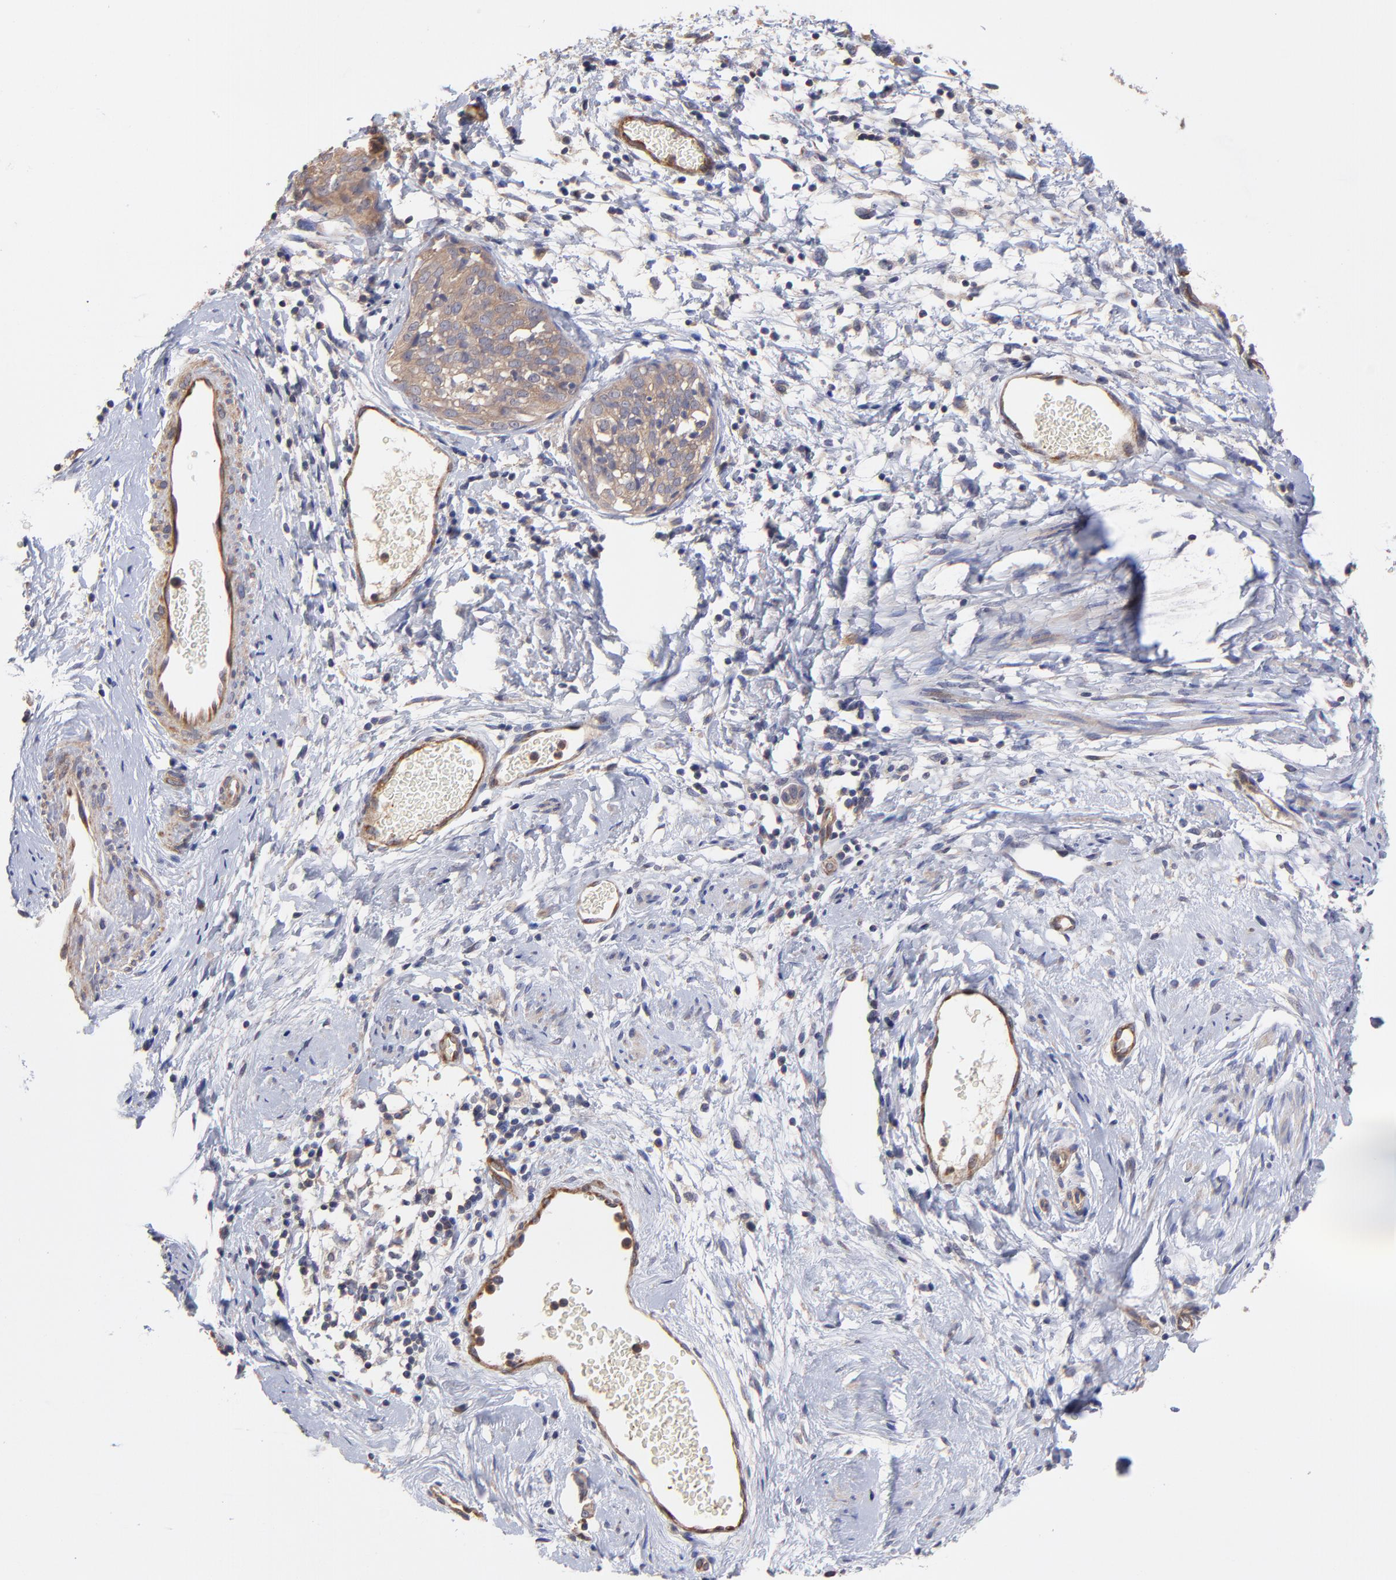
{"staining": {"intensity": "moderate", "quantity": ">75%", "location": "cytoplasmic/membranous"}, "tissue": "cervical cancer", "cell_type": "Tumor cells", "image_type": "cancer", "snomed": [{"axis": "morphology", "description": "Normal tissue, NOS"}, {"axis": "morphology", "description": "Squamous cell carcinoma, NOS"}, {"axis": "topography", "description": "Cervix"}], "caption": "A medium amount of moderate cytoplasmic/membranous positivity is present in approximately >75% of tumor cells in cervical squamous cell carcinoma tissue.", "gene": "ASB7", "patient": {"sex": "female", "age": 67}}